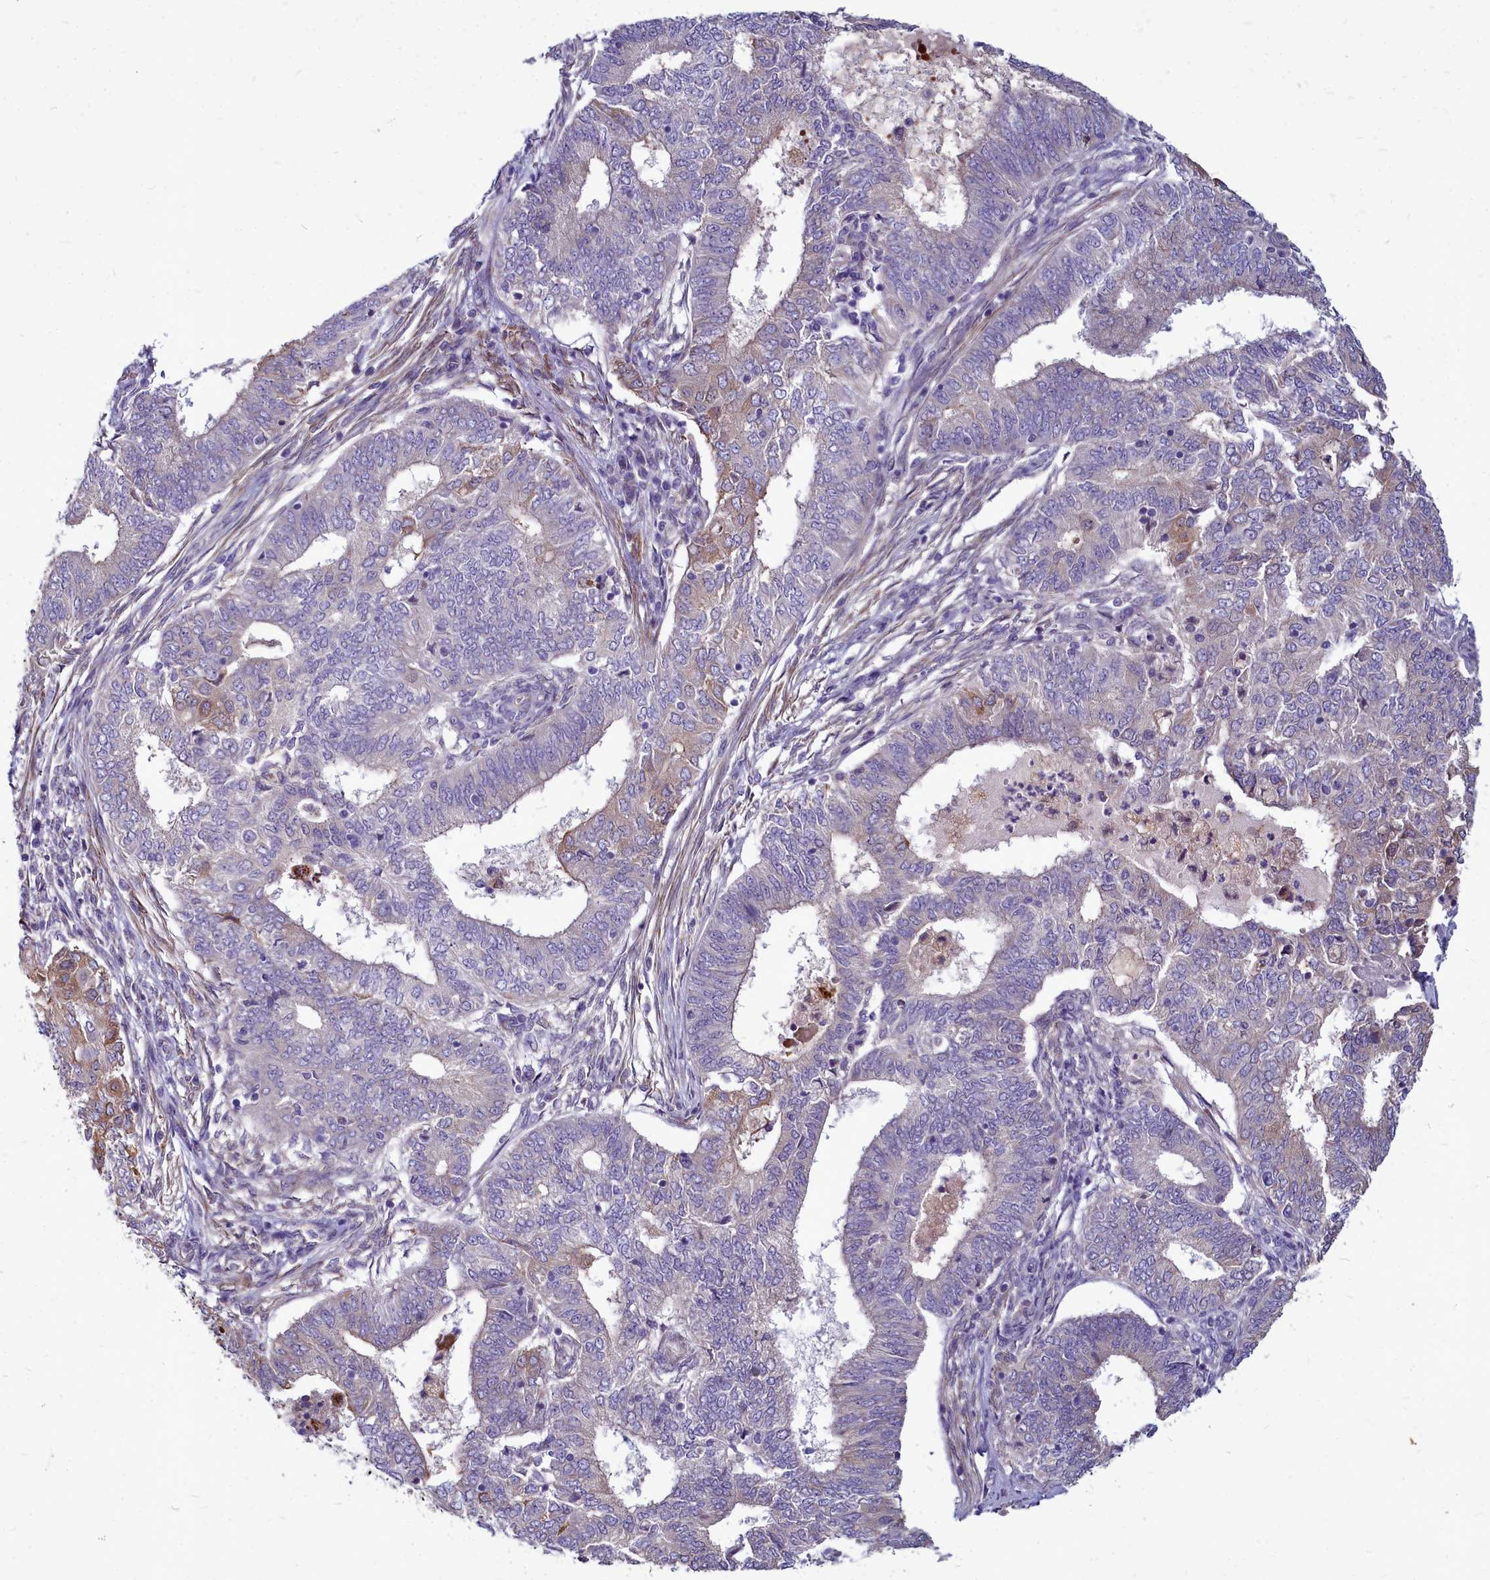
{"staining": {"intensity": "weak", "quantity": "<25%", "location": "cytoplasmic/membranous"}, "tissue": "endometrial cancer", "cell_type": "Tumor cells", "image_type": "cancer", "snomed": [{"axis": "morphology", "description": "Adenocarcinoma, NOS"}, {"axis": "topography", "description": "Endometrium"}], "caption": "This is an immunohistochemistry (IHC) image of human endometrial cancer (adenocarcinoma). There is no expression in tumor cells.", "gene": "SMPD4", "patient": {"sex": "female", "age": 62}}